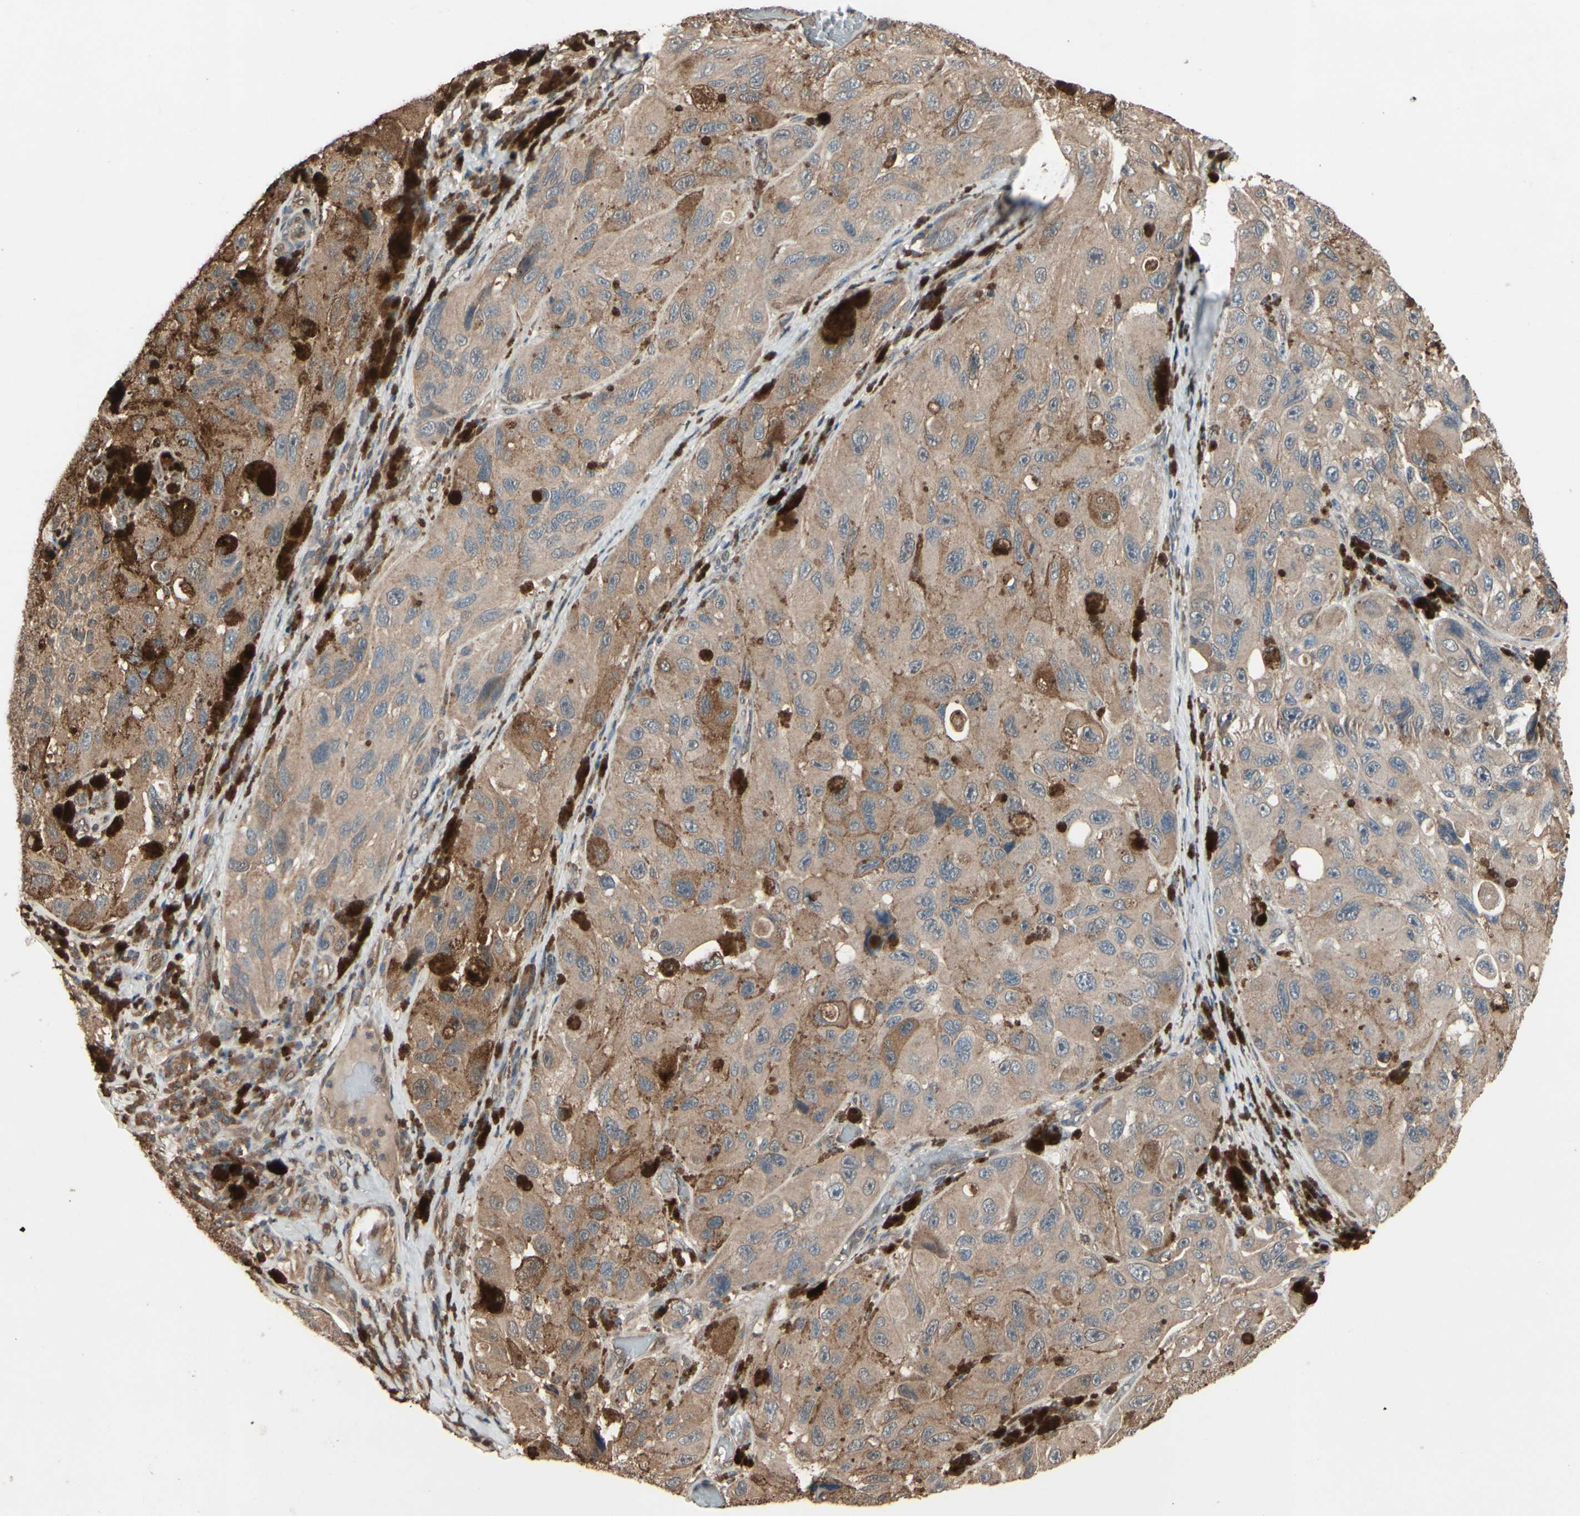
{"staining": {"intensity": "weak", "quantity": ">75%", "location": "cytoplasmic/membranous"}, "tissue": "melanoma", "cell_type": "Tumor cells", "image_type": "cancer", "snomed": [{"axis": "morphology", "description": "Malignant melanoma, NOS"}, {"axis": "topography", "description": "Skin"}], "caption": "This micrograph demonstrates immunohistochemistry (IHC) staining of melanoma, with low weak cytoplasmic/membranous staining in about >75% of tumor cells.", "gene": "PNPLA7", "patient": {"sex": "female", "age": 73}}